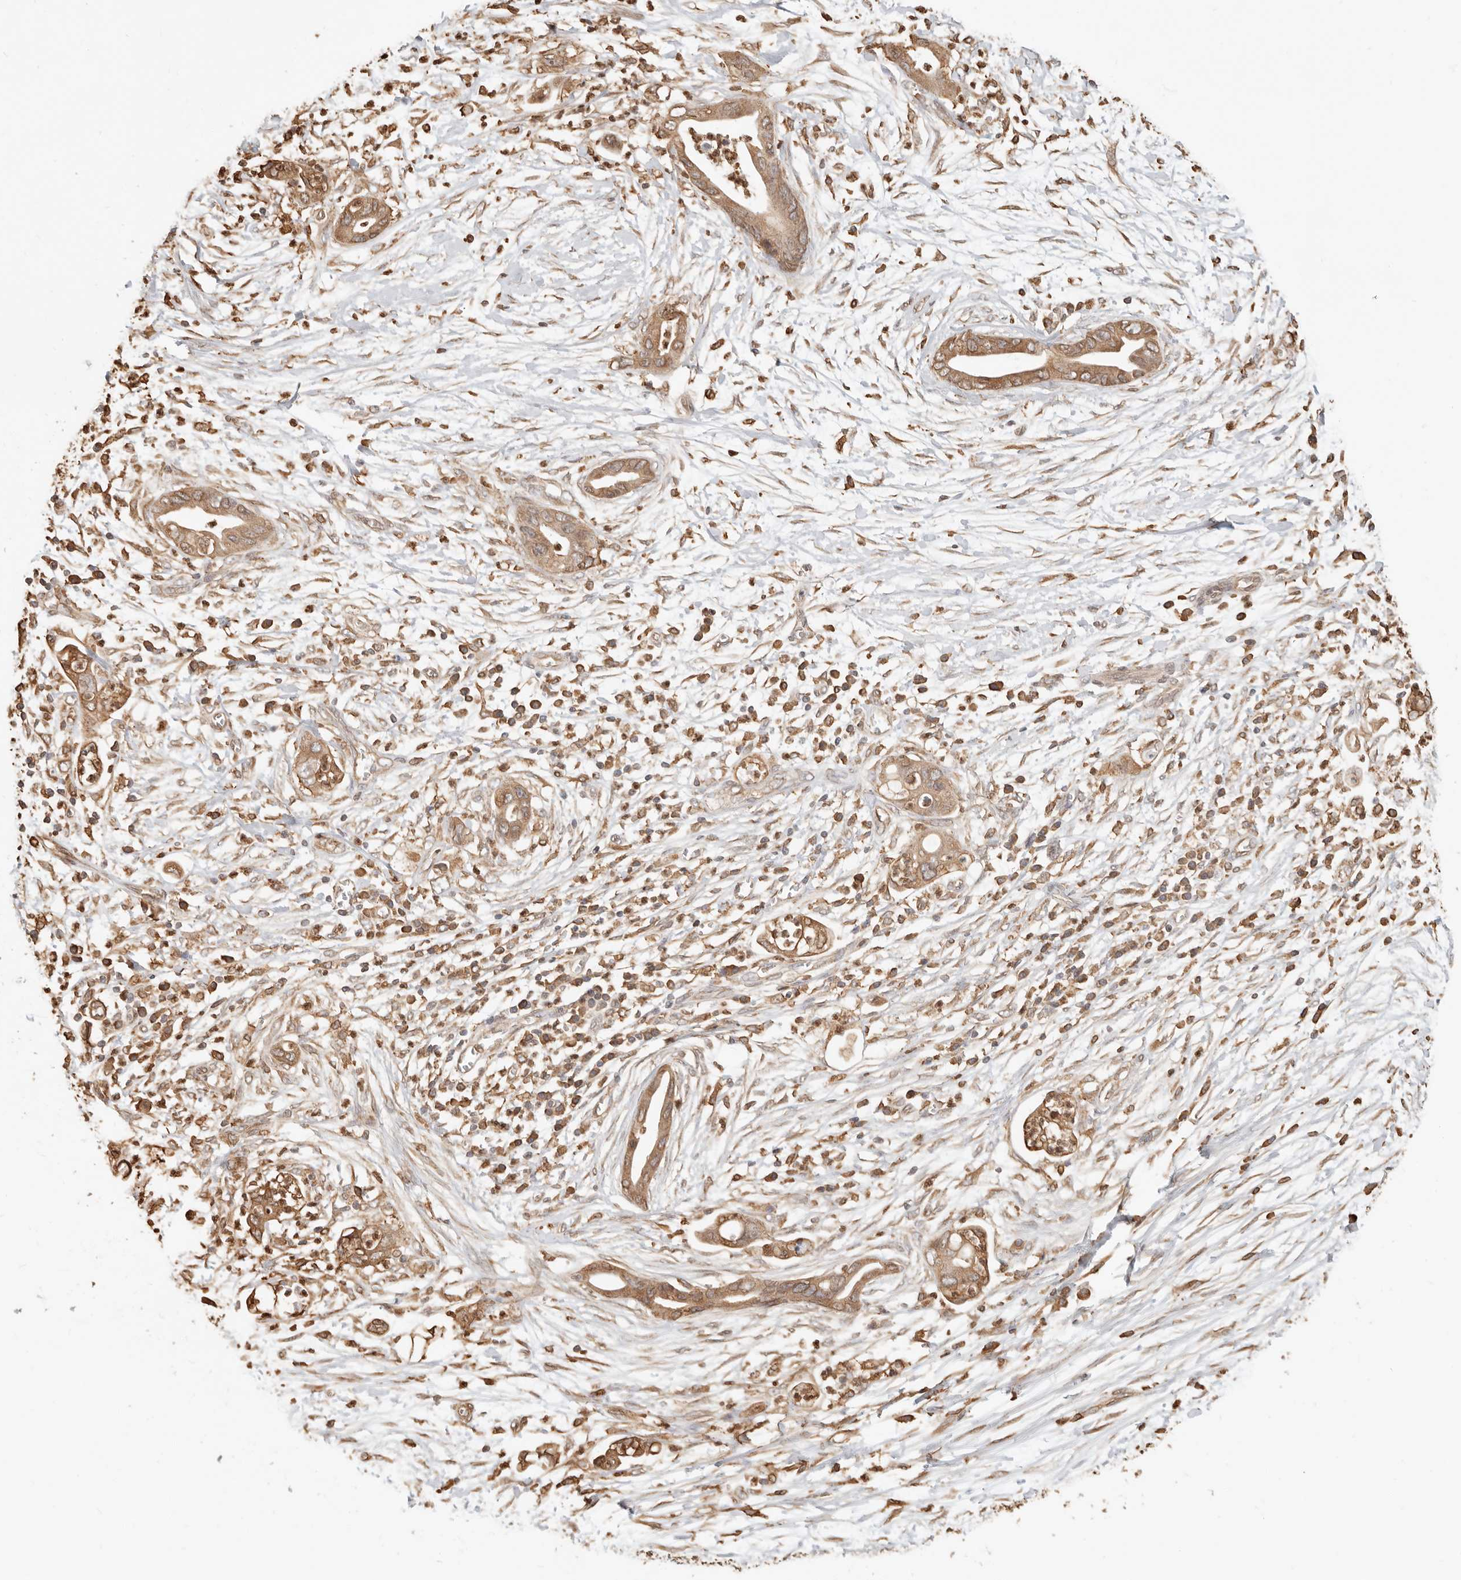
{"staining": {"intensity": "moderate", "quantity": ">75%", "location": "cytoplasmic/membranous"}, "tissue": "pancreatic cancer", "cell_type": "Tumor cells", "image_type": "cancer", "snomed": [{"axis": "morphology", "description": "Adenocarcinoma, NOS"}, {"axis": "topography", "description": "Pancreas"}], "caption": "Human adenocarcinoma (pancreatic) stained with a protein marker demonstrates moderate staining in tumor cells.", "gene": "ARHGEF10L", "patient": {"sex": "male", "age": 75}}